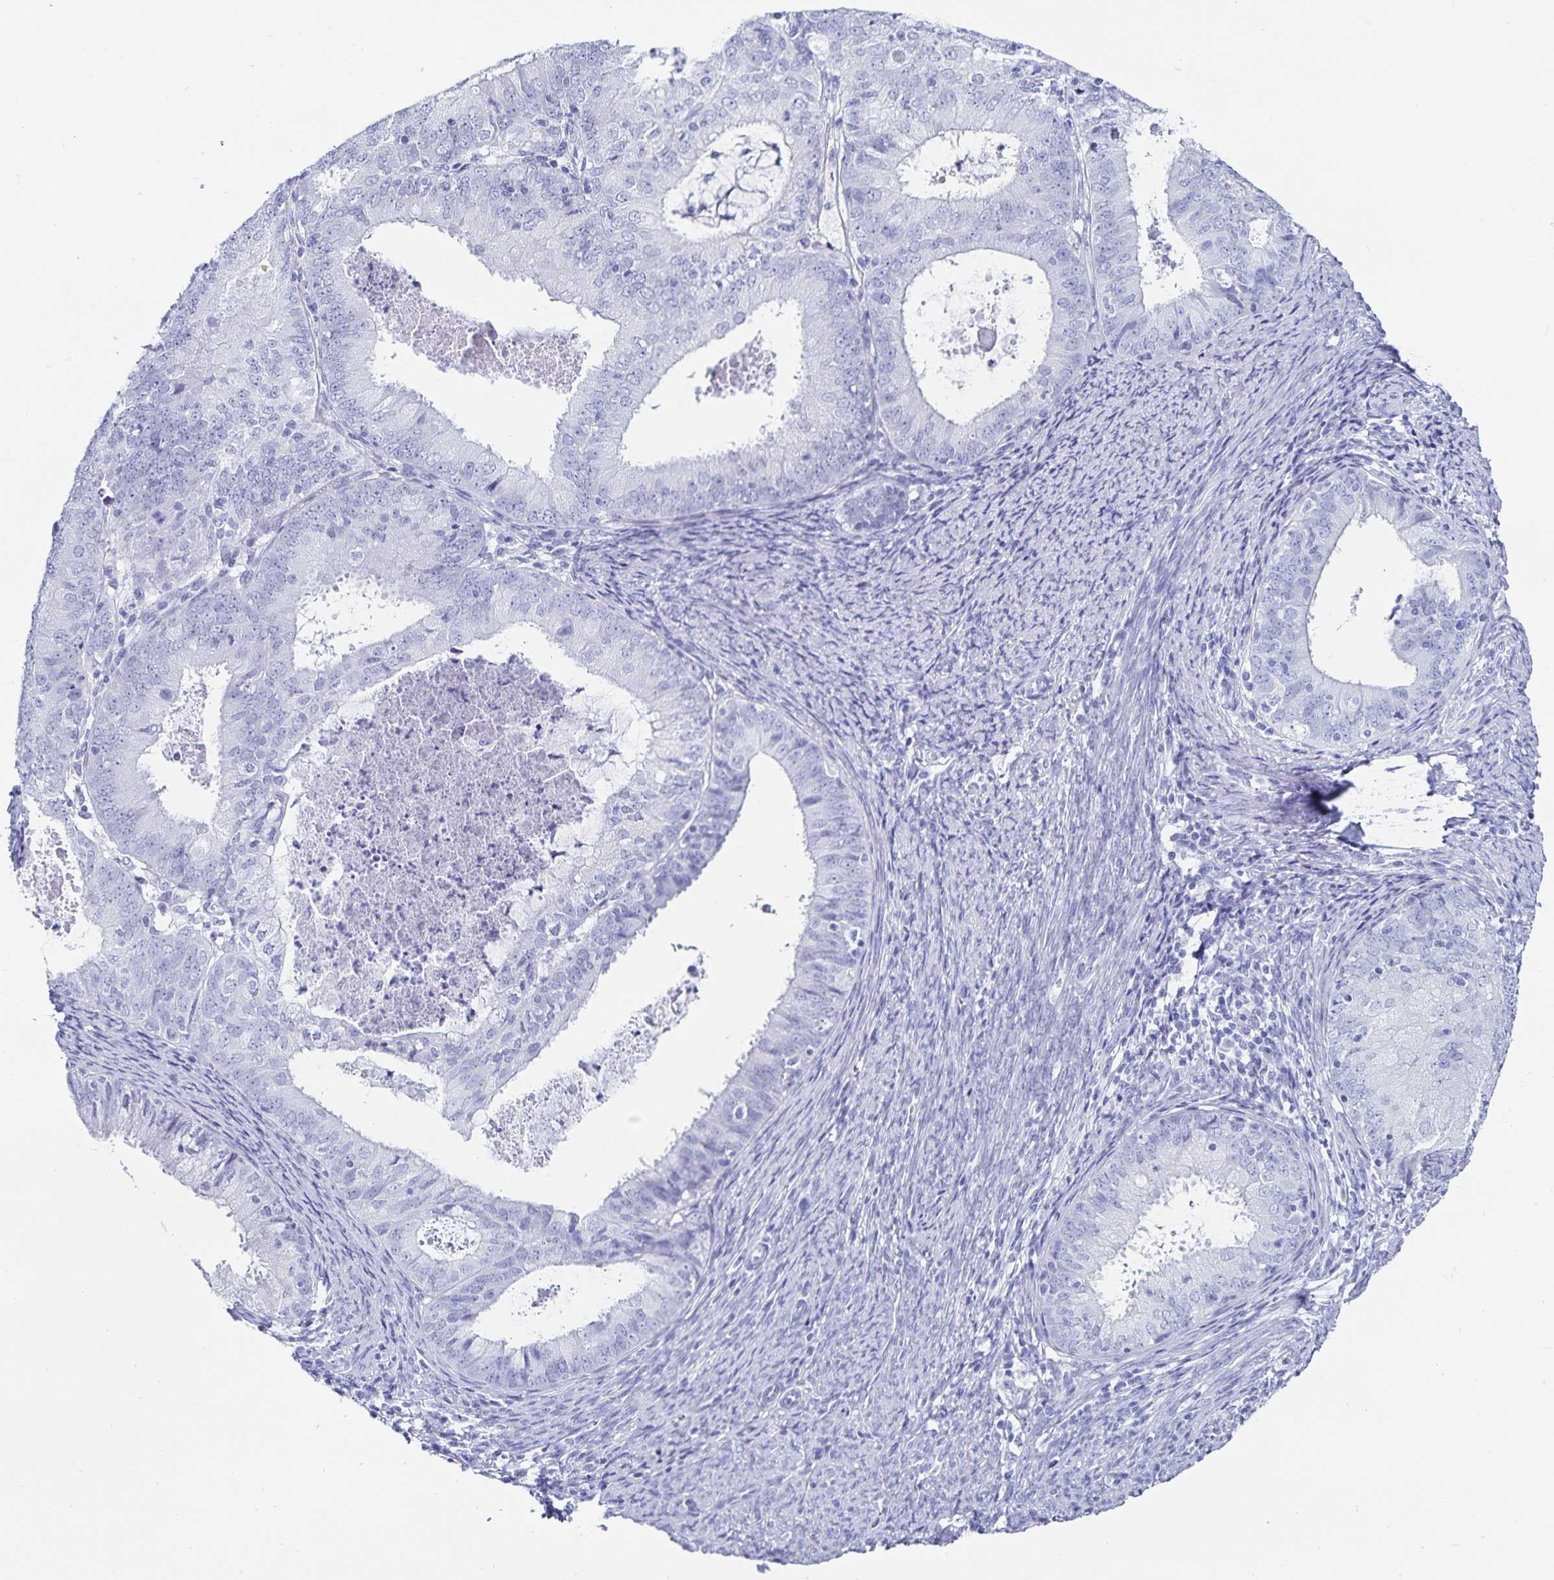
{"staining": {"intensity": "negative", "quantity": "none", "location": "none"}, "tissue": "endometrial cancer", "cell_type": "Tumor cells", "image_type": "cancer", "snomed": [{"axis": "morphology", "description": "Adenocarcinoma, NOS"}, {"axis": "topography", "description": "Endometrium"}], "caption": "The micrograph demonstrates no staining of tumor cells in endometrial adenocarcinoma.", "gene": "C19orf73", "patient": {"sex": "female", "age": 57}}